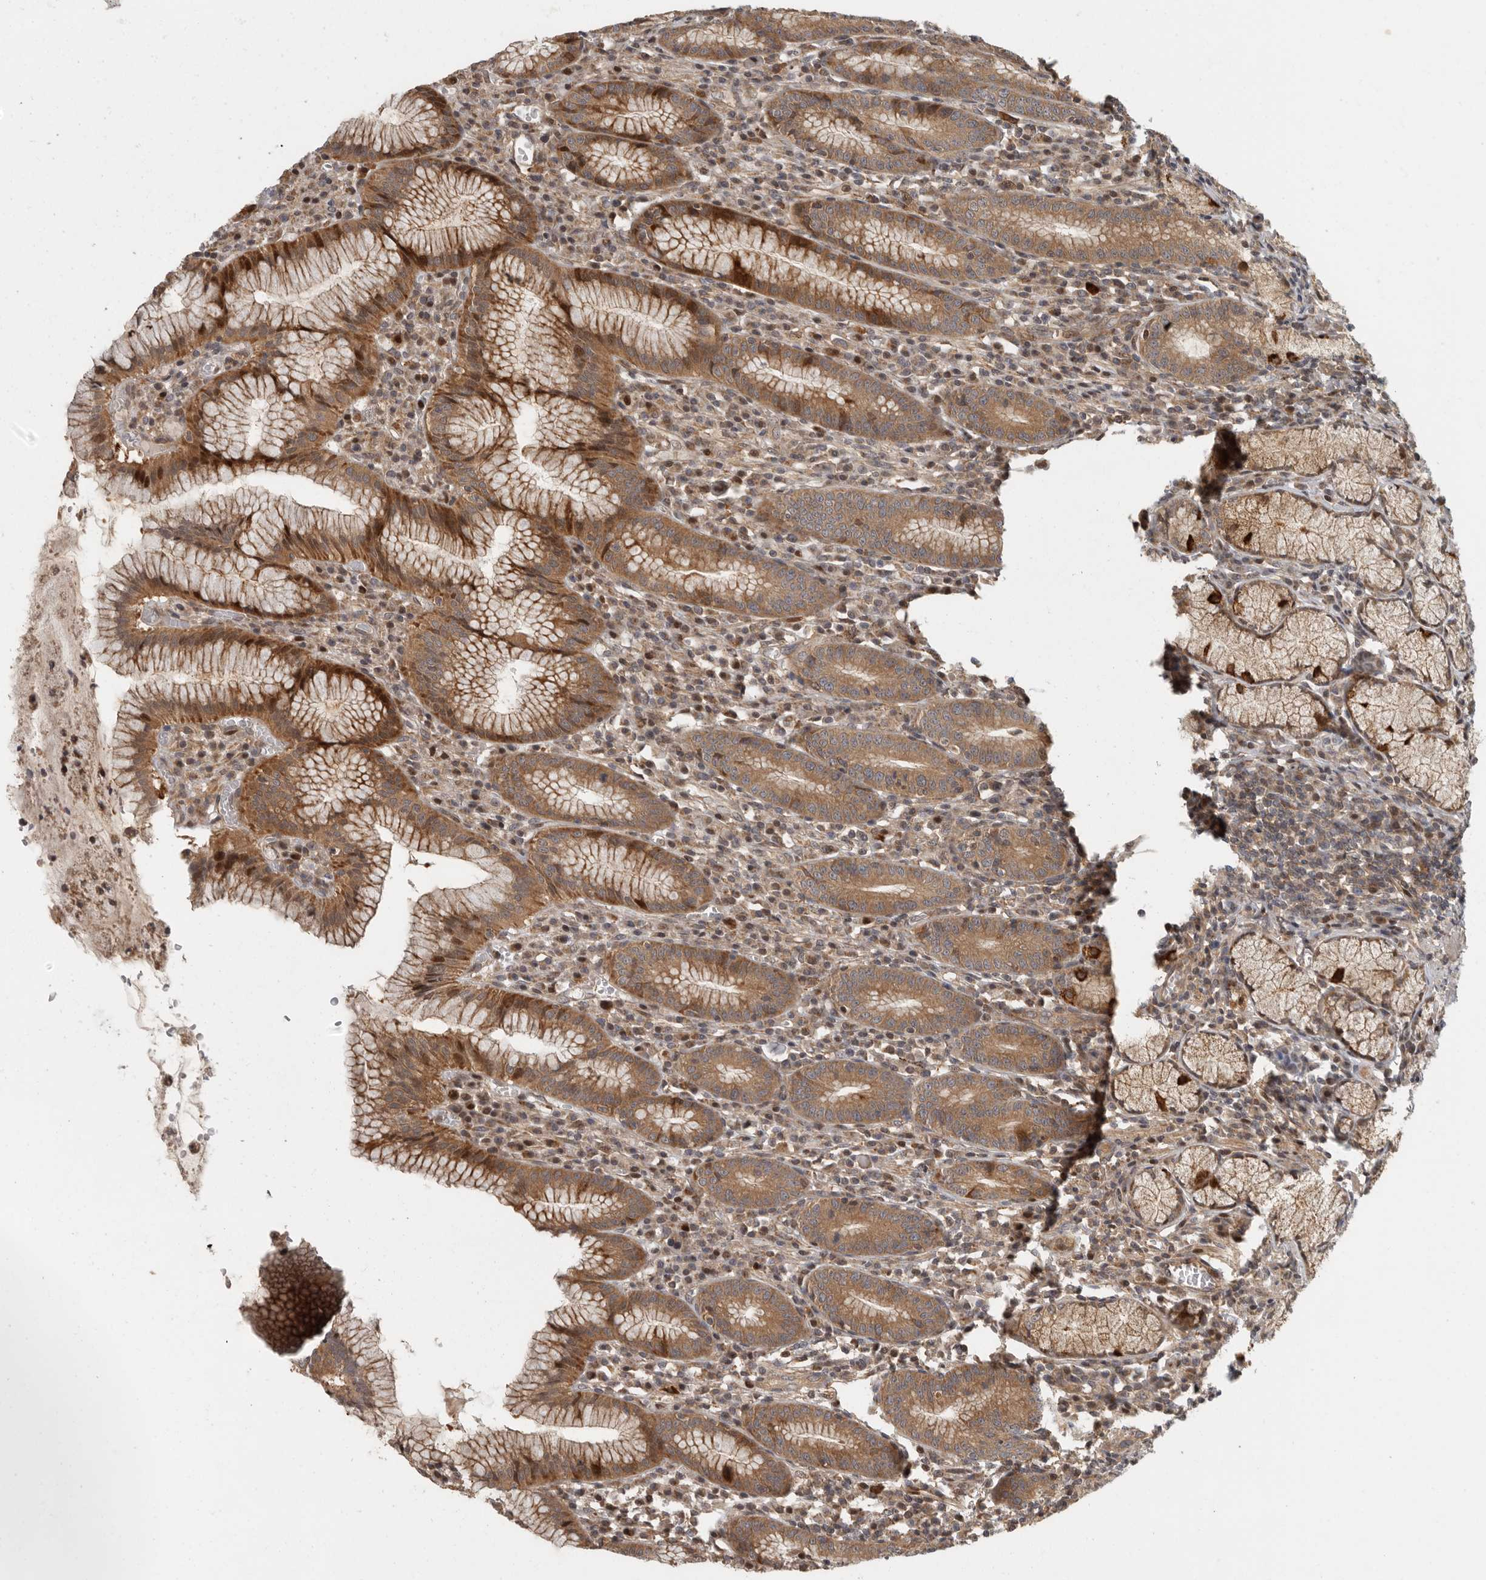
{"staining": {"intensity": "moderate", "quantity": ">75%", "location": "cytoplasmic/membranous"}, "tissue": "stomach", "cell_type": "Glandular cells", "image_type": "normal", "snomed": [{"axis": "morphology", "description": "Normal tissue, NOS"}, {"axis": "topography", "description": "Stomach"}], "caption": "The image exhibits immunohistochemical staining of normal stomach. There is moderate cytoplasmic/membranous positivity is identified in approximately >75% of glandular cells. (DAB IHC with brightfield microscopy, high magnification).", "gene": "SWT1", "patient": {"sex": "male", "age": 55}}